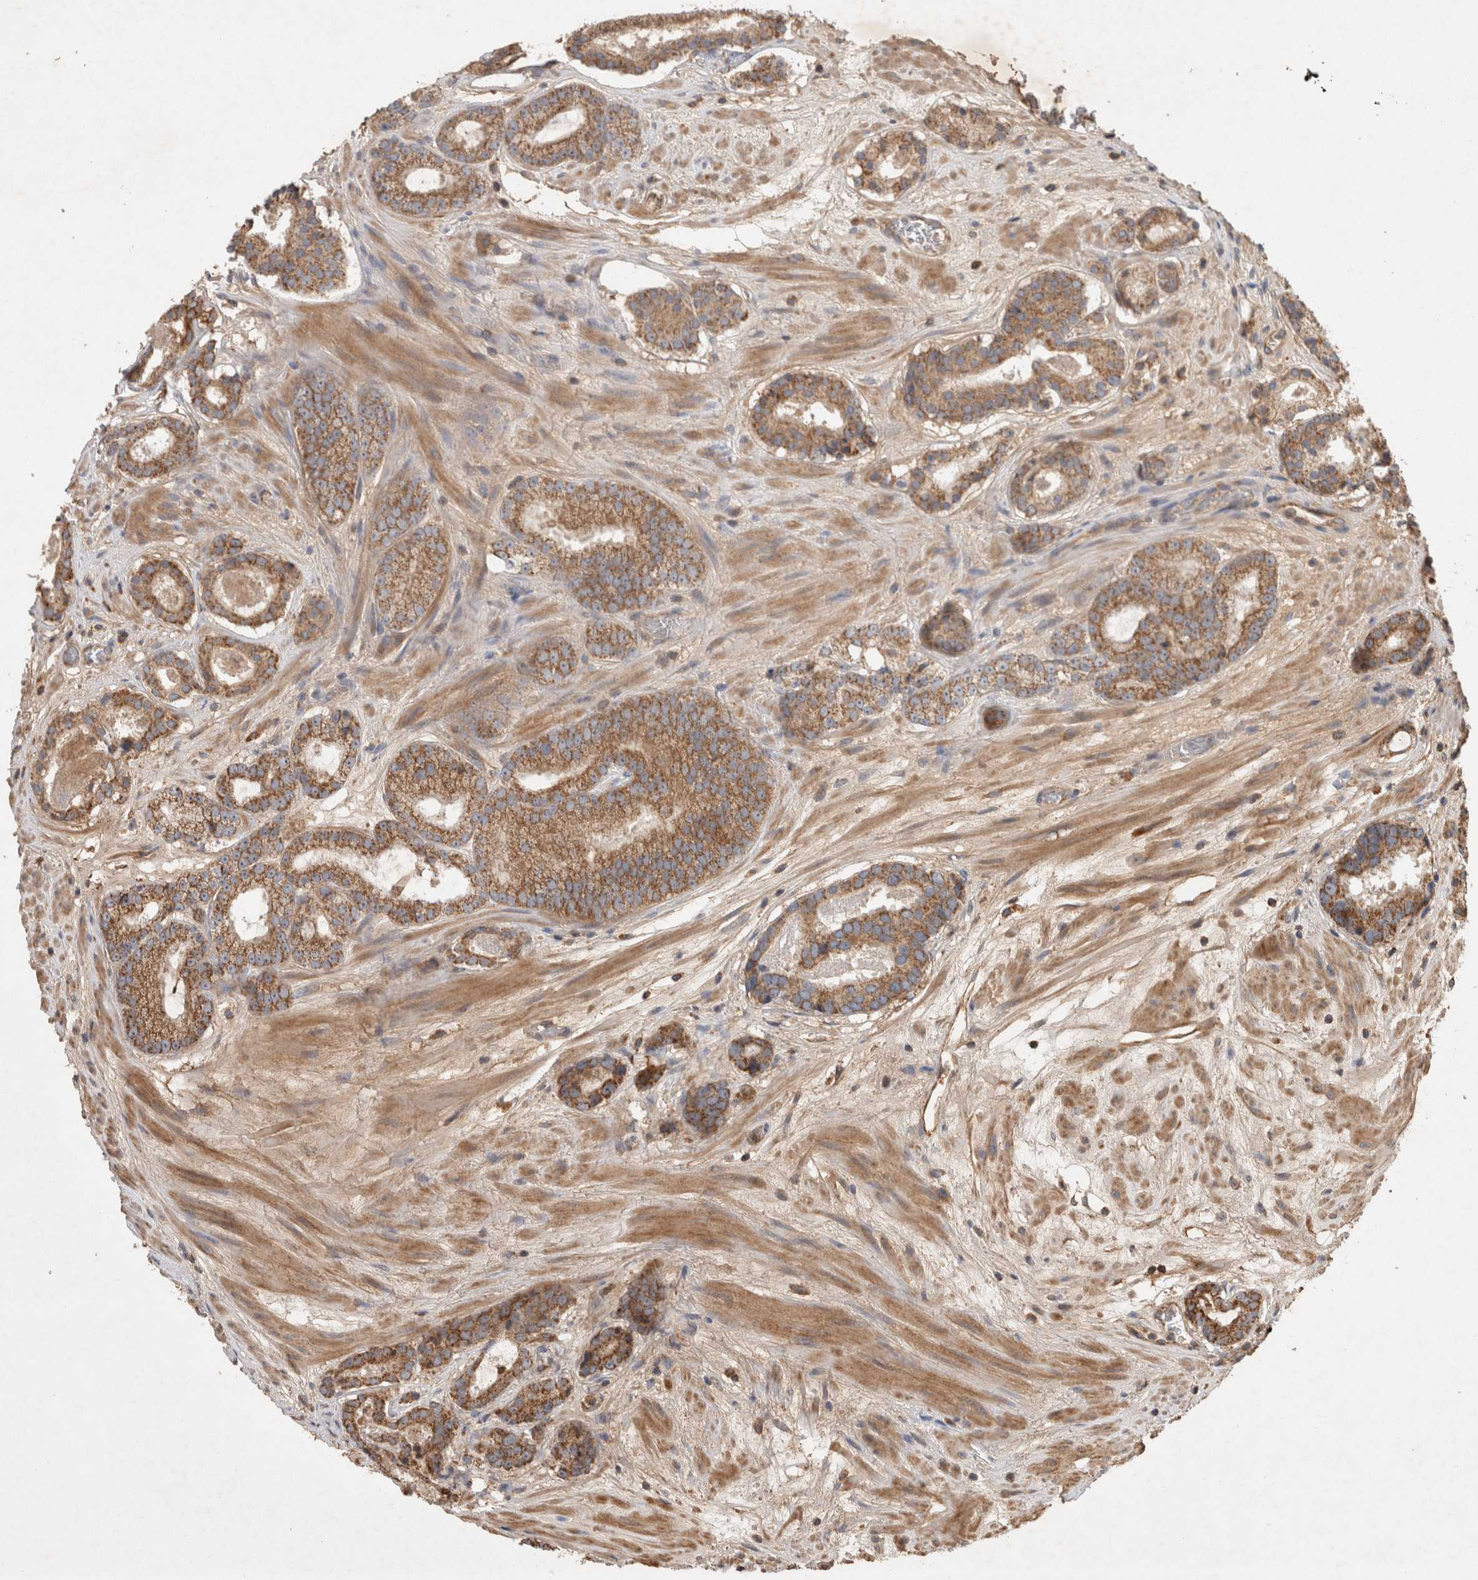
{"staining": {"intensity": "moderate", "quantity": ">75%", "location": "cytoplasmic/membranous"}, "tissue": "prostate cancer", "cell_type": "Tumor cells", "image_type": "cancer", "snomed": [{"axis": "morphology", "description": "Adenocarcinoma, Low grade"}, {"axis": "topography", "description": "Prostate"}], "caption": "Immunohistochemical staining of human prostate cancer reveals medium levels of moderate cytoplasmic/membranous protein positivity in about >75% of tumor cells. (IHC, brightfield microscopy, high magnification).", "gene": "SERAC1", "patient": {"sex": "male", "age": 69}}